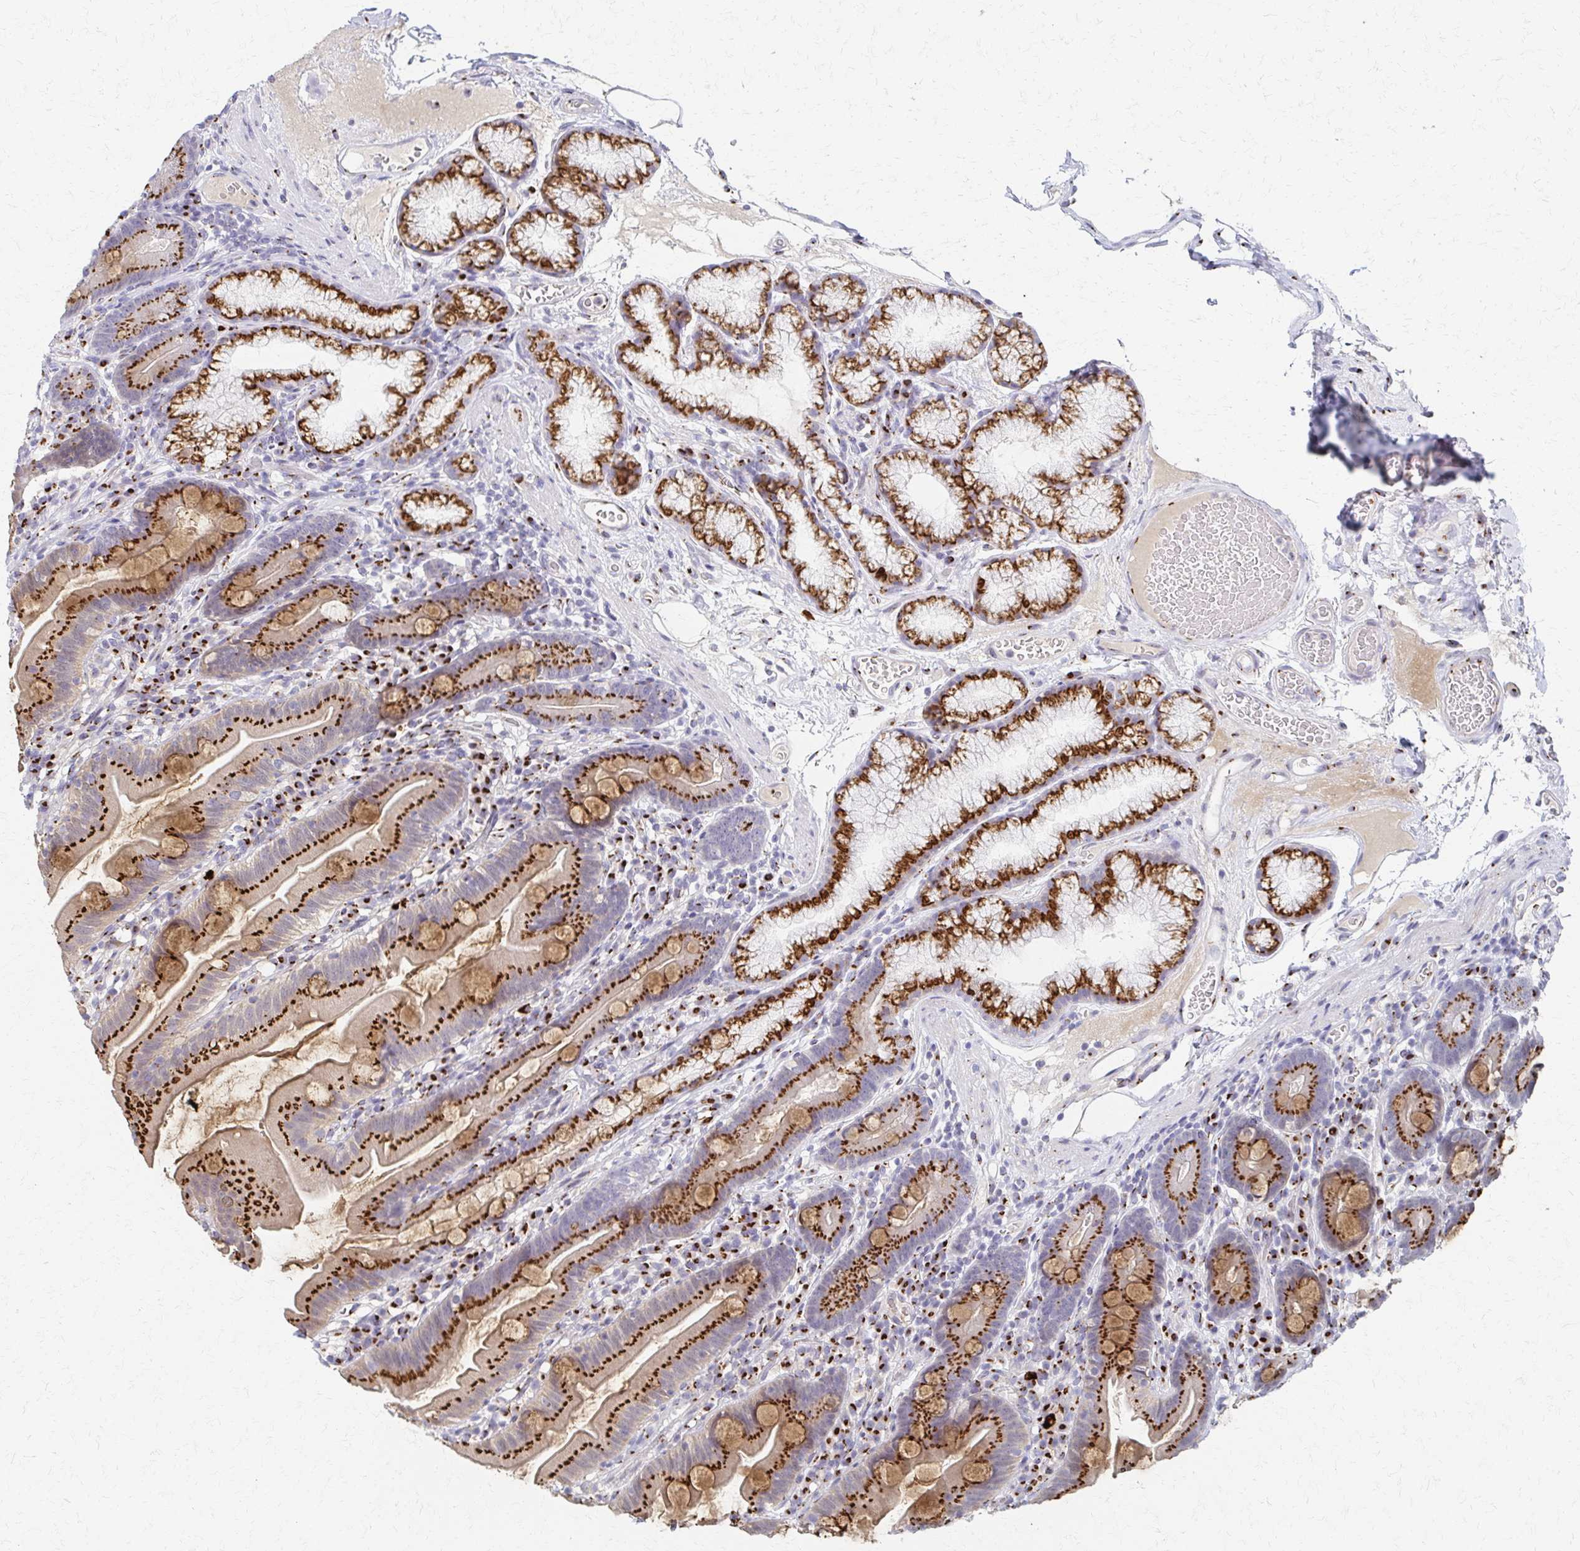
{"staining": {"intensity": "strong", "quantity": ">75%", "location": "cytoplasmic/membranous"}, "tissue": "duodenum", "cell_type": "Glandular cells", "image_type": "normal", "snomed": [{"axis": "morphology", "description": "Normal tissue, NOS"}, {"axis": "topography", "description": "Duodenum"}], "caption": "Duodenum stained with a brown dye reveals strong cytoplasmic/membranous positive expression in approximately >75% of glandular cells.", "gene": "ENSG00000254692", "patient": {"sex": "female", "age": 67}}